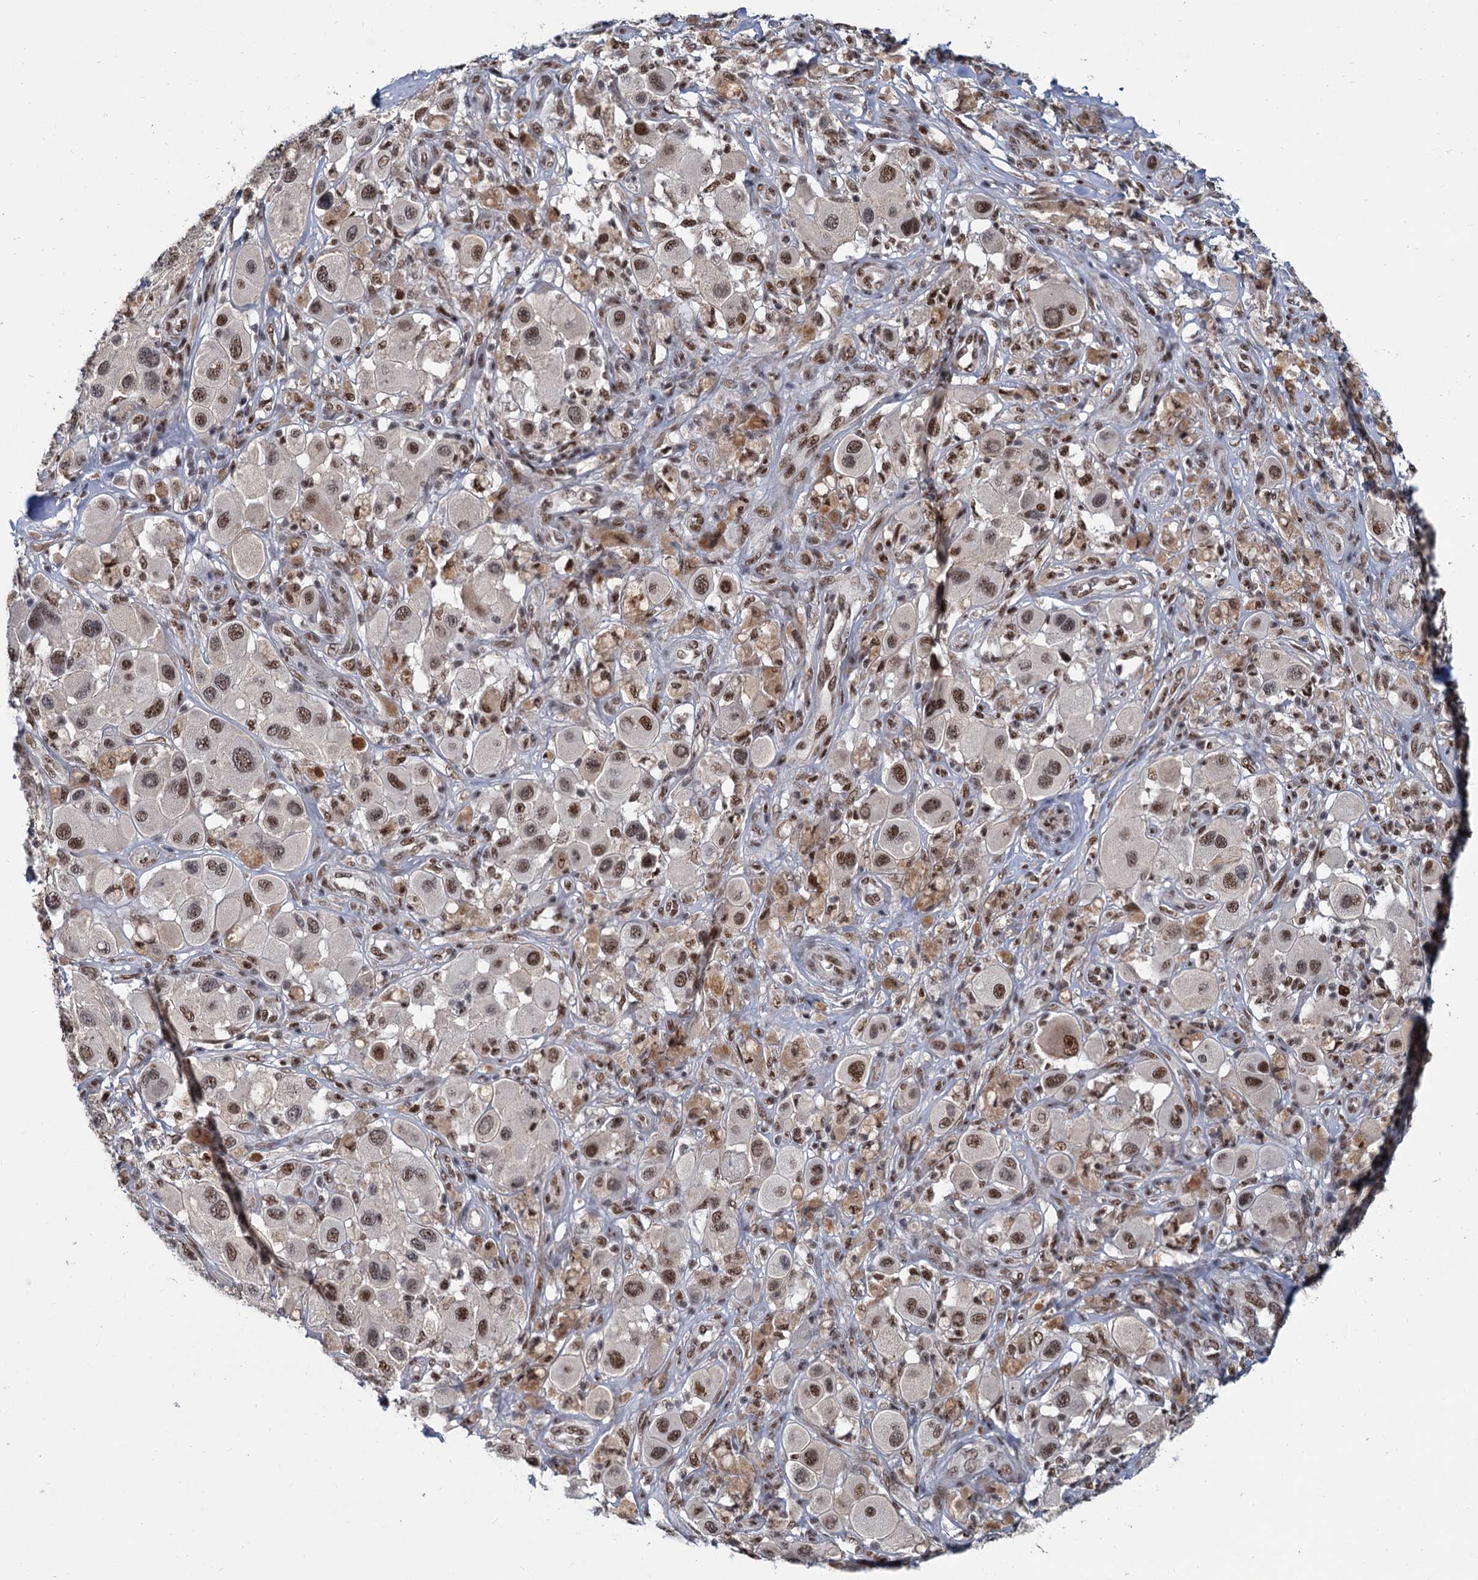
{"staining": {"intensity": "moderate", "quantity": ">75%", "location": "nuclear"}, "tissue": "melanoma", "cell_type": "Tumor cells", "image_type": "cancer", "snomed": [{"axis": "morphology", "description": "Malignant melanoma, Metastatic site"}, {"axis": "topography", "description": "Skin"}], "caption": "IHC (DAB) staining of malignant melanoma (metastatic site) shows moderate nuclear protein positivity in approximately >75% of tumor cells.", "gene": "WBP4", "patient": {"sex": "male", "age": 41}}